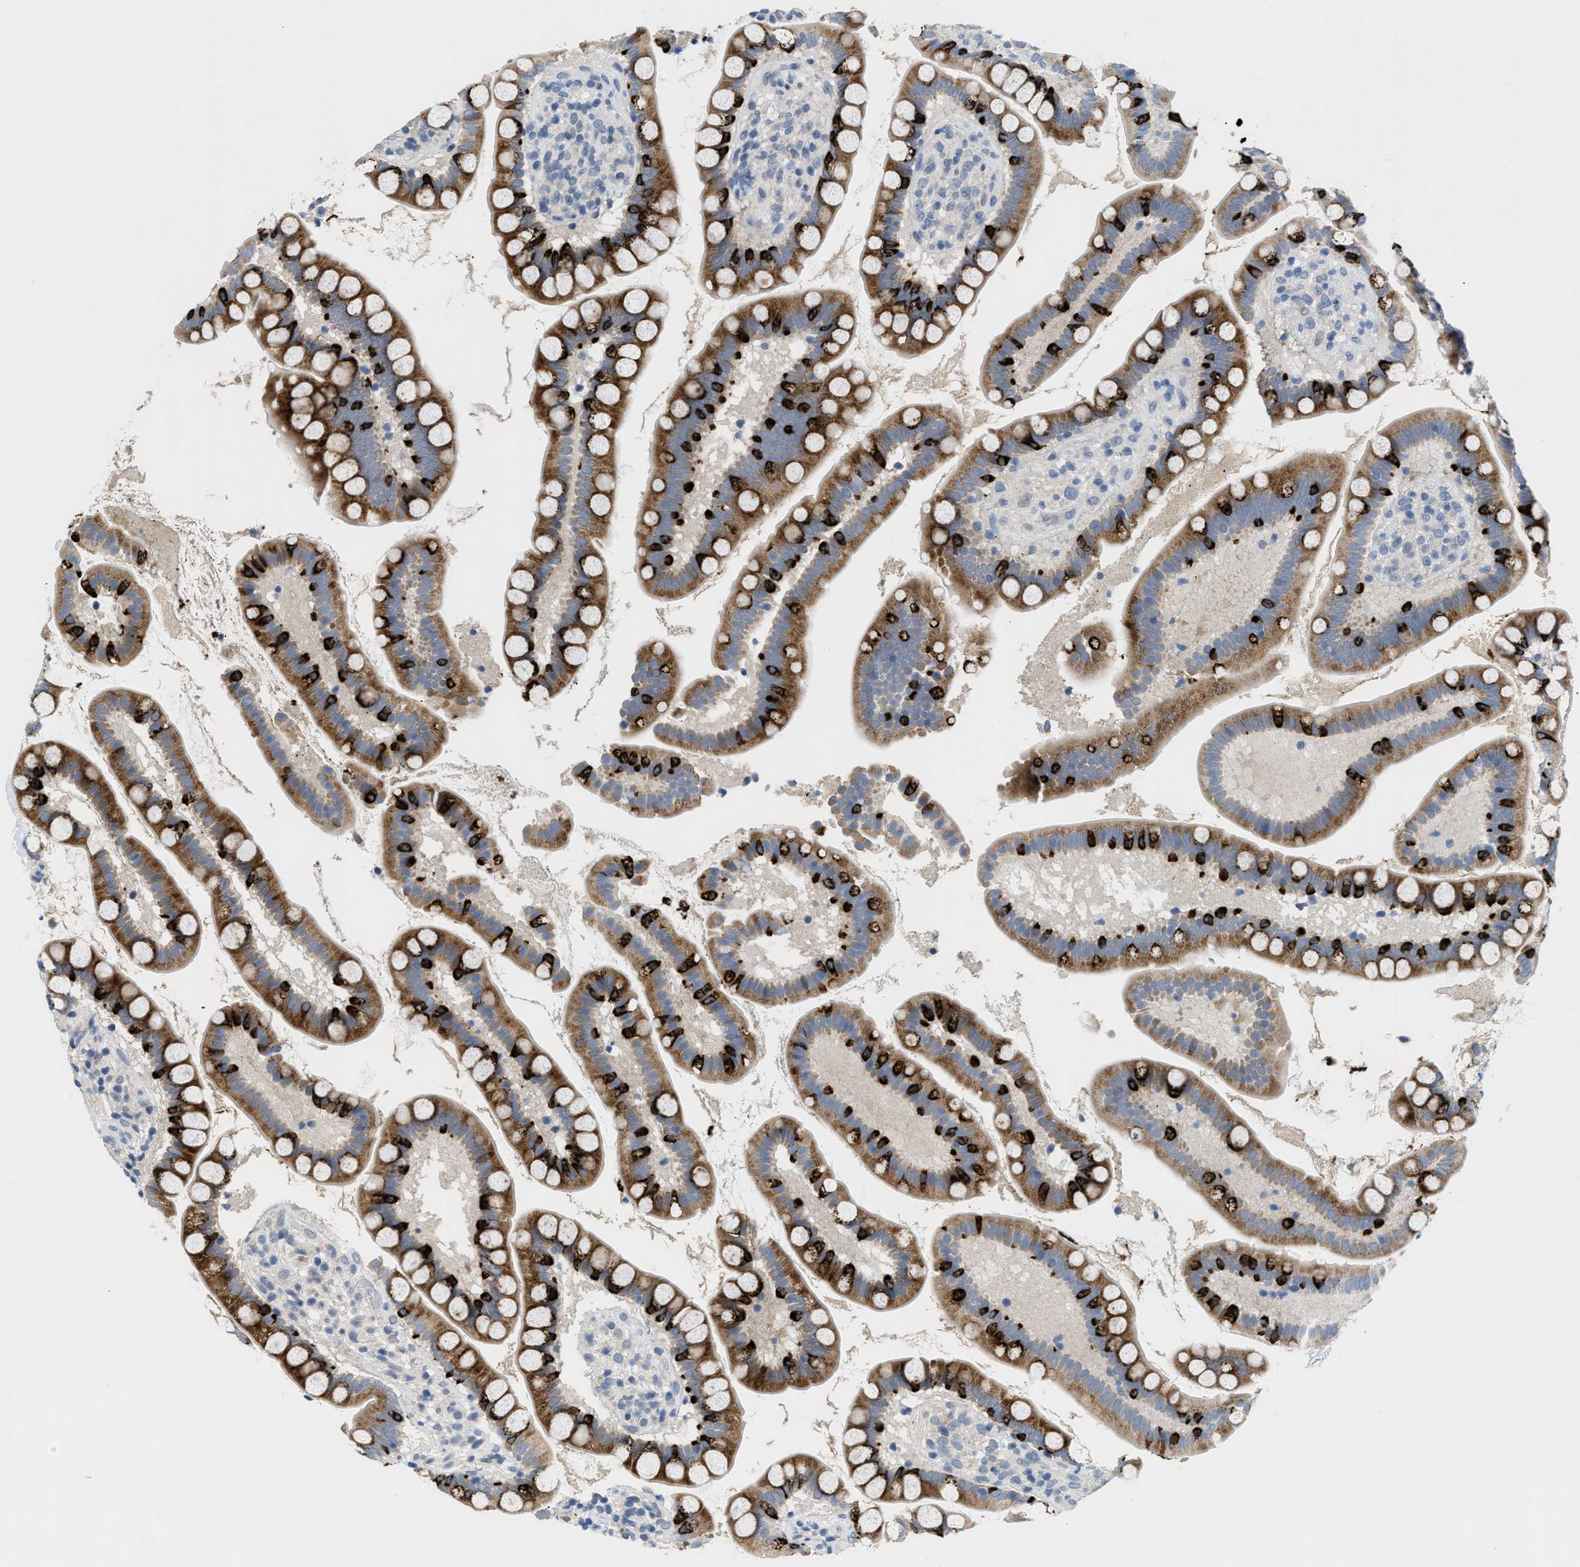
{"staining": {"intensity": "strong", "quantity": "<25%", "location": "cytoplasmic/membranous"}, "tissue": "small intestine", "cell_type": "Glandular cells", "image_type": "normal", "snomed": [{"axis": "morphology", "description": "Normal tissue, NOS"}, {"axis": "topography", "description": "Small intestine"}], "caption": "Immunohistochemistry (IHC) of benign small intestine exhibits medium levels of strong cytoplasmic/membranous expression in about <25% of glandular cells. Immunohistochemistry (IHC) stains the protein in brown and the nuclei are stained blue.", "gene": "OR9K2", "patient": {"sex": "female", "age": 84}}